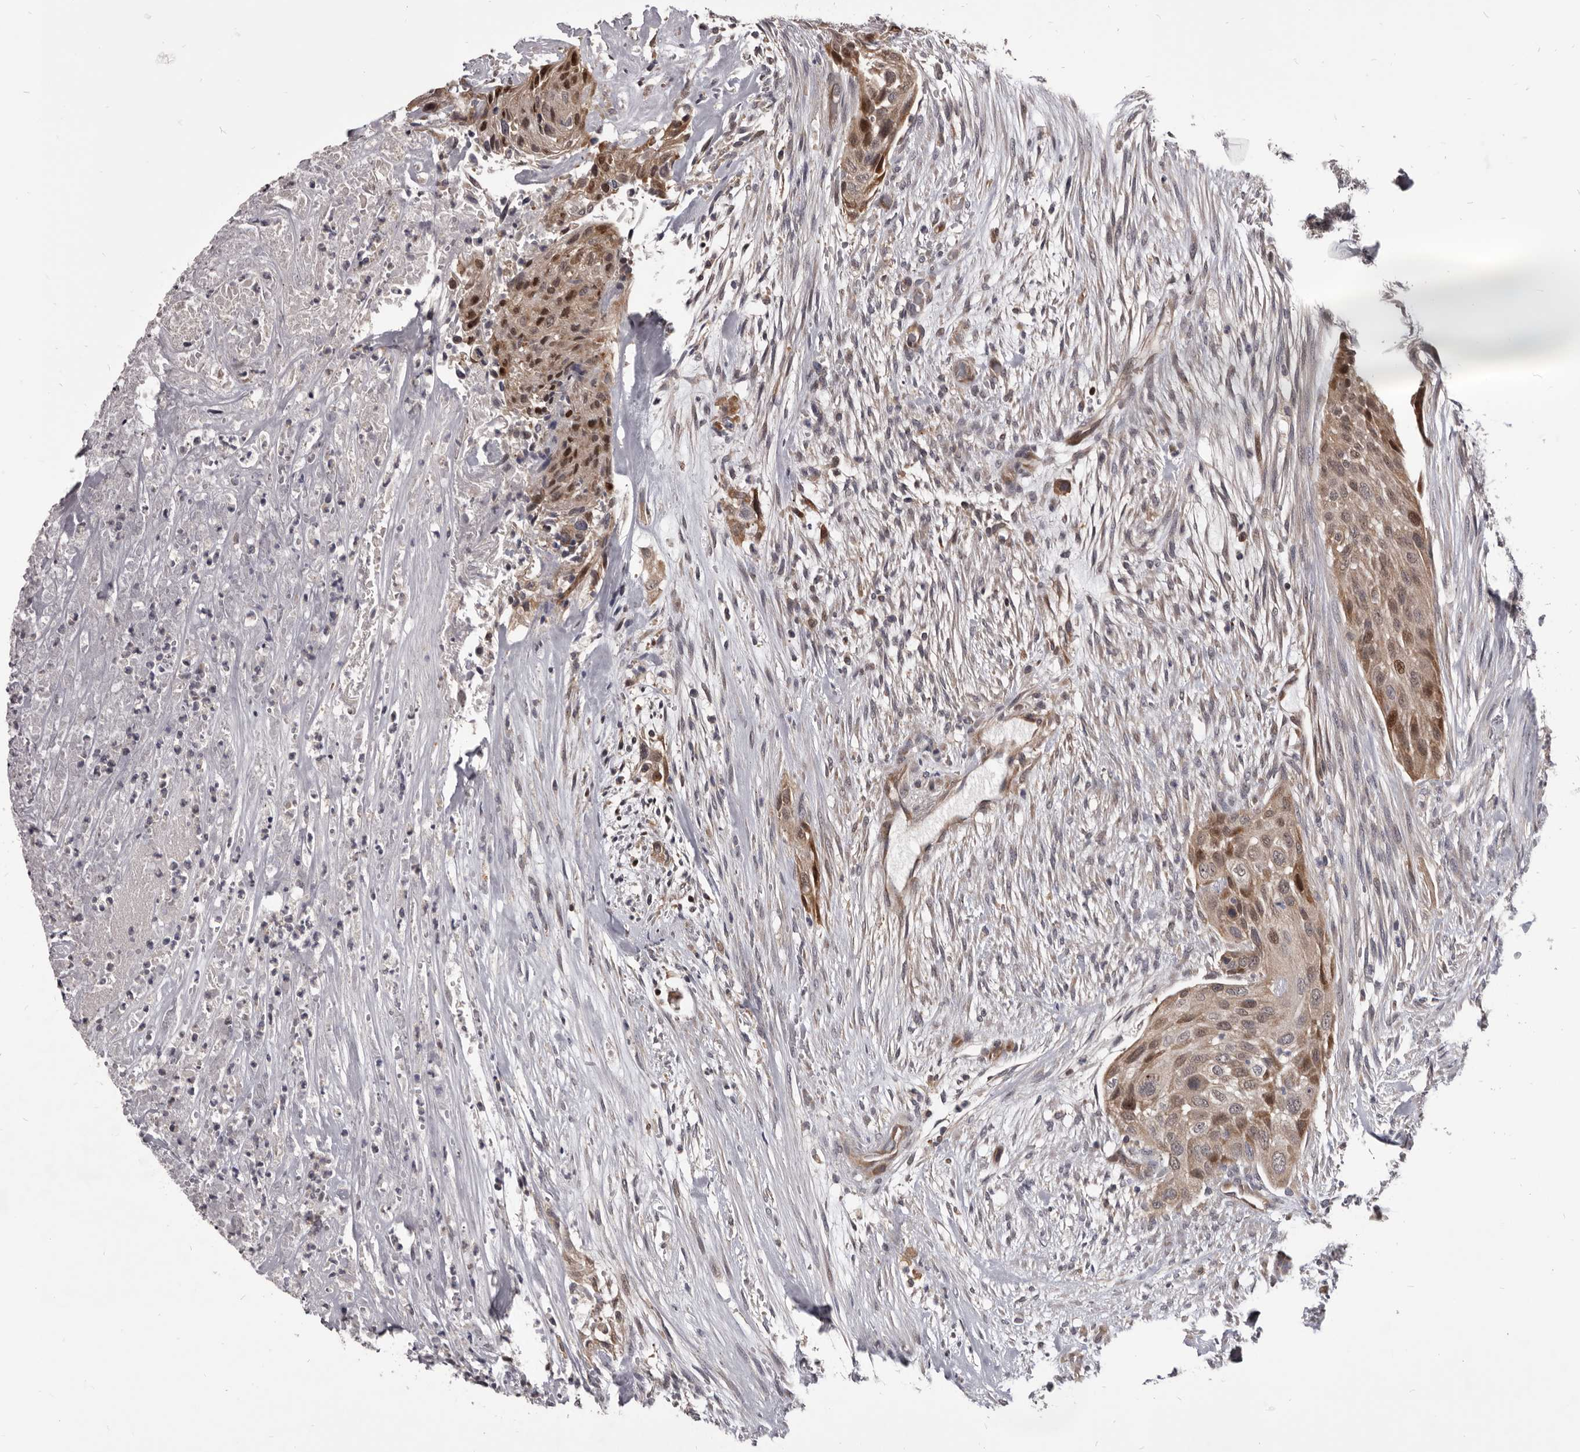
{"staining": {"intensity": "moderate", "quantity": "25%-75%", "location": "cytoplasmic/membranous"}, "tissue": "urothelial cancer", "cell_type": "Tumor cells", "image_type": "cancer", "snomed": [{"axis": "morphology", "description": "Urothelial carcinoma, High grade"}, {"axis": "topography", "description": "Urinary bladder"}], "caption": "This is an image of immunohistochemistry staining of high-grade urothelial carcinoma, which shows moderate staining in the cytoplasmic/membranous of tumor cells.", "gene": "MAP3K14", "patient": {"sex": "male", "age": 35}}